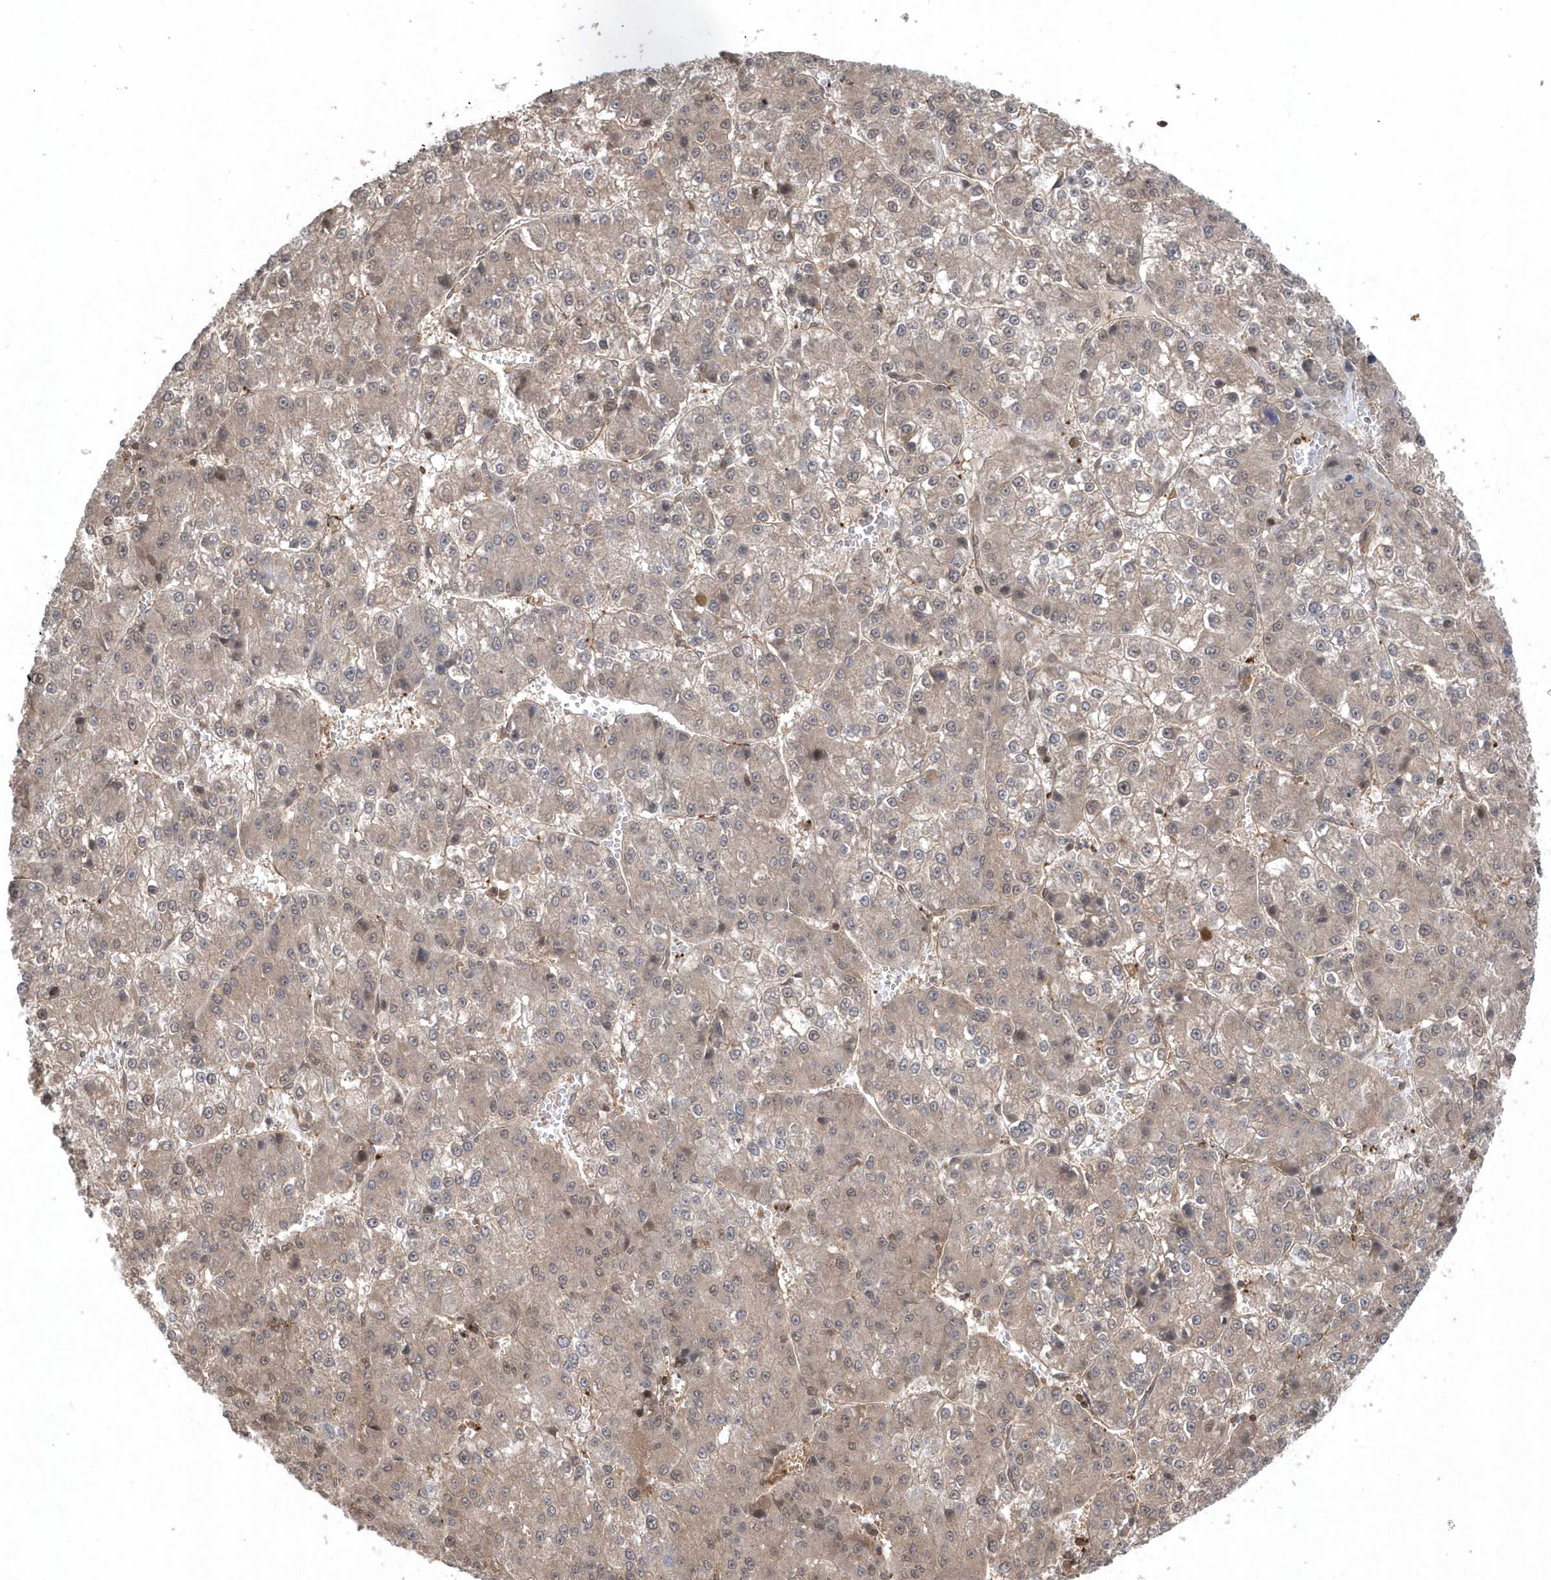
{"staining": {"intensity": "negative", "quantity": "none", "location": "none"}, "tissue": "liver cancer", "cell_type": "Tumor cells", "image_type": "cancer", "snomed": [{"axis": "morphology", "description": "Carcinoma, Hepatocellular, NOS"}, {"axis": "topography", "description": "Liver"}], "caption": "High magnification brightfield microscopy of liver cancer (hepatocellular carcinoma) stained with DAB (3,3'-diaminobenzidine) (brown) and counterstained with hematoxylin (blue): tumor cells show no significant positivity.", "gene": "ACYP1", "patient": {"sex": "female", "age": 73}}